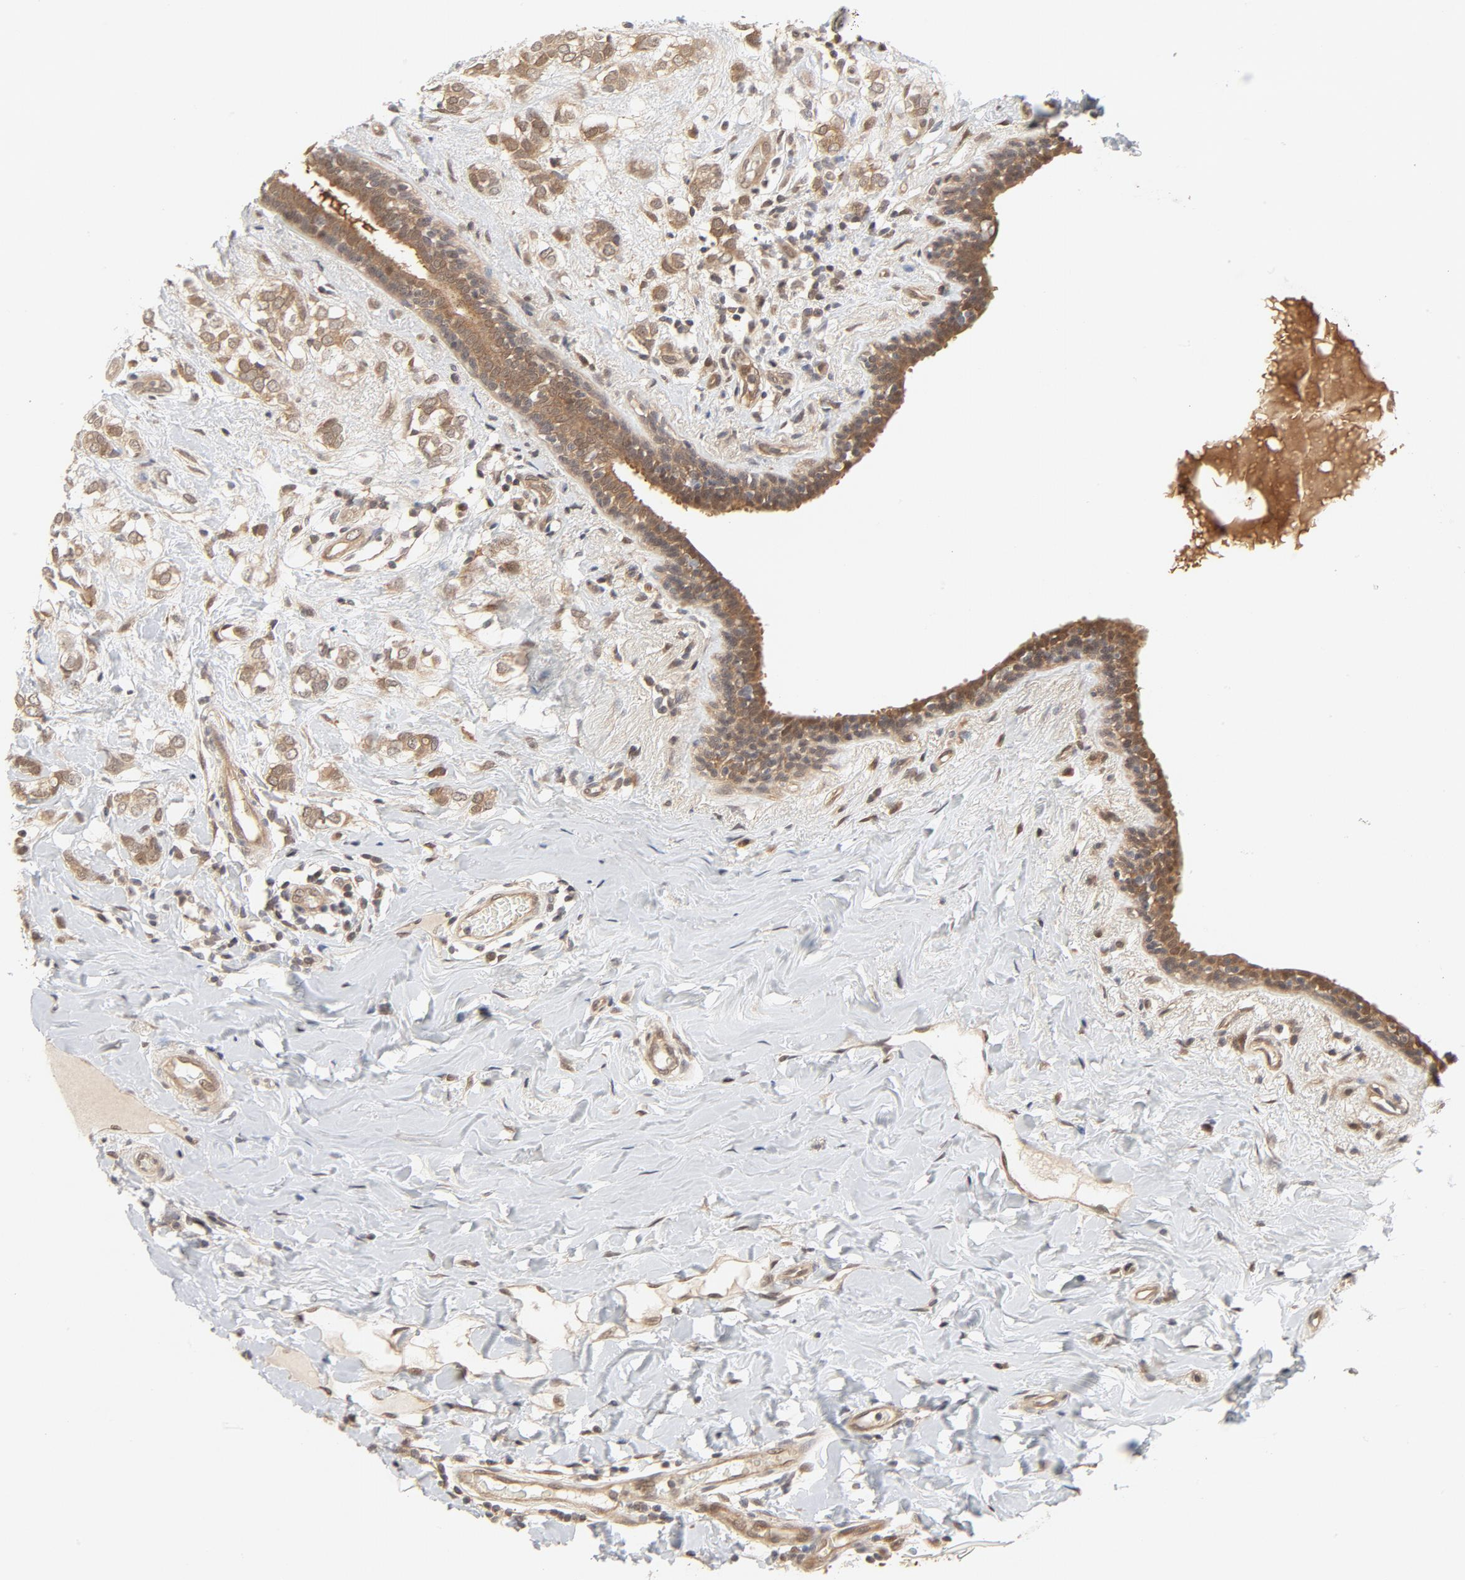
{"staining": {"intensity": "weak", "quantity": ">75%", "location": "cytoplasmic/membranous,nuclear"}, "tissue": "breast cancer", "cell_type": "Tumor cells", "image_type": "cancer", "snomed": [{"axis": "morphology", "description": "Normal tissue, NOS"}, {"axis": "morphology", "description": "Lobular carcinoma"}, {"axis": "topography", "description": "Breast"}], "caption": "Human breast cancer (lobular carcinoma) stained for a protein (brown) demonstrates weak cytoplasmic/membranous and nuclear positive positivity in approximately >75% of tumor cells.", "gene": "NEDD8", "patient": {"sex": "female", "age": 47}}